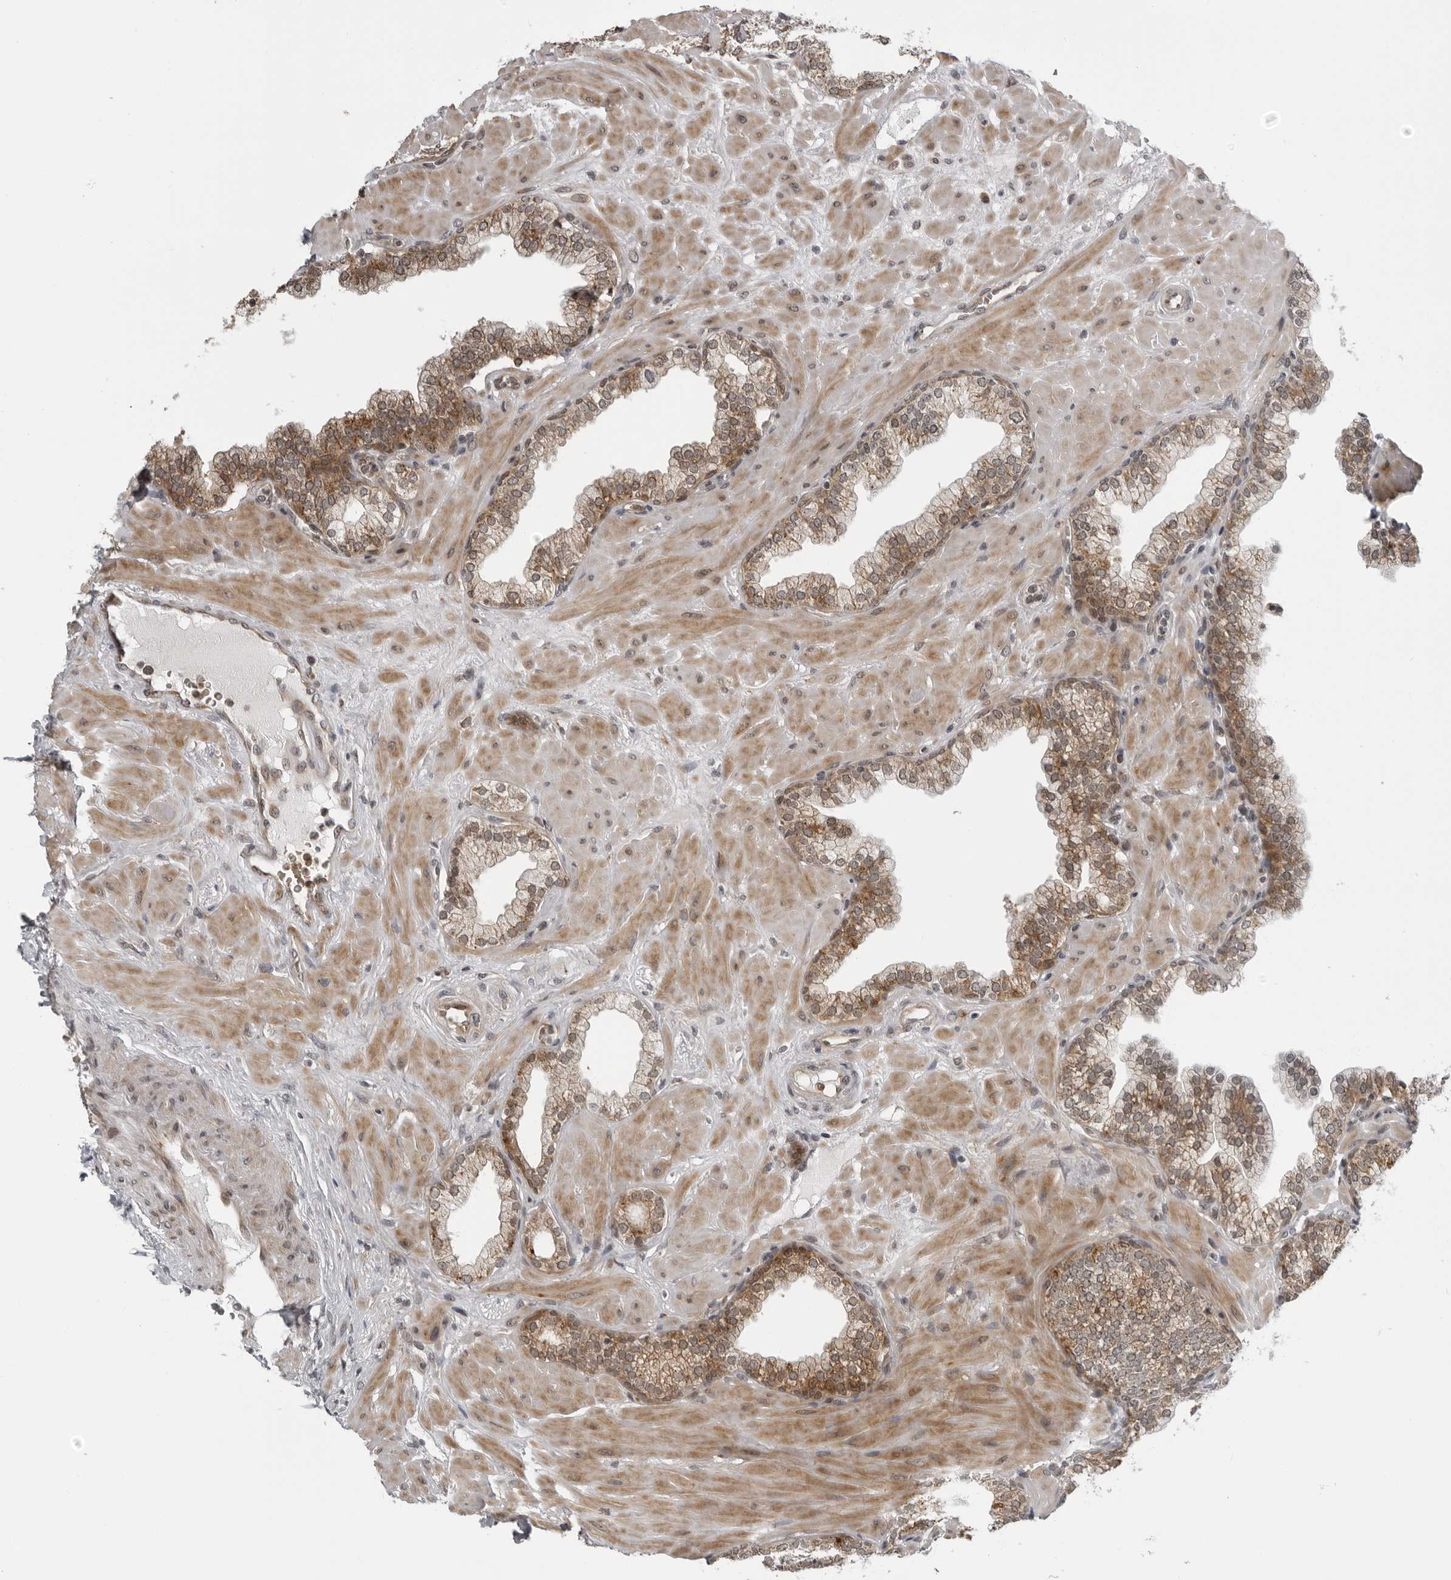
{"staining": {"intensity": "moderate", "quantity": "25%-75%", "location": "cytoplasmic/membranous"}, "tissue": "prostate", "cell_type": "Glandular cells", "image_type": "normal", "snomed": [{"axis": "morphology", "description": "Normal tissue, NOS"}, {"axis": "morphology", "description": "Urothelial carcinoma, Low grade"}, {"axis": "topography", "description": "Urinary bladder"}, {"axis": "topography", "description": "Prostate"}], "caption": "DAB (3,3'-diaminobenzidine) immunohistochemical staining of unremarkable prostate shows moderate cytoplasmic/membranous protein expression in approximately 25%-75% of glandular cells.", "gene": "THOP1", "patient": {"sex": "male", "age": 60}}